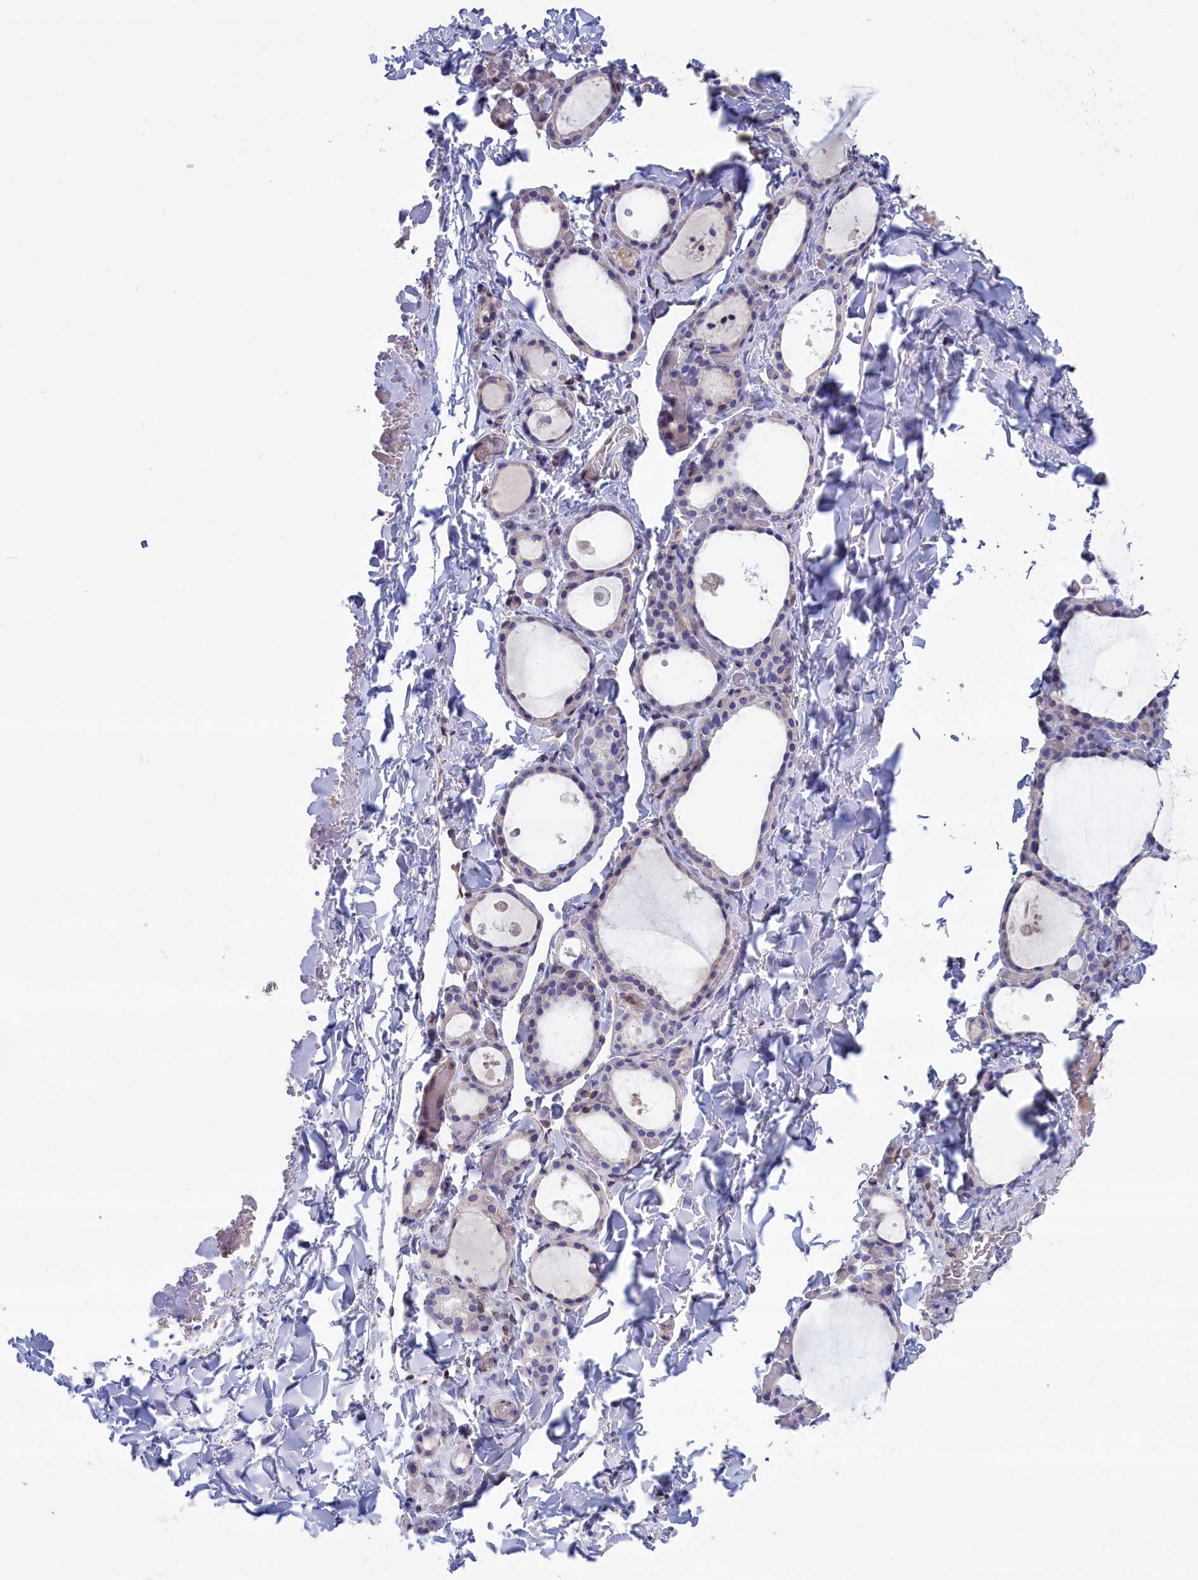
{"staining": {"intensity": "negative", "quantity": "none", "location": "none"}, "tissue": "thyroid gland", "cell_type": "Glandular cells", "image_type": "normal", "snomed": [{"axis": "morphology", "description": "Normal tissue, NOS"}, {"axis": "topography", "description": "Thyroid gland"}], "caption": "This is a photomicrograph of immunohistochemistry staining of unremarkable thyroid gland, which shows no positivity in glandular cells.", "gene": "ABCC12", "patient": {"sex": "female", "age": 44}}